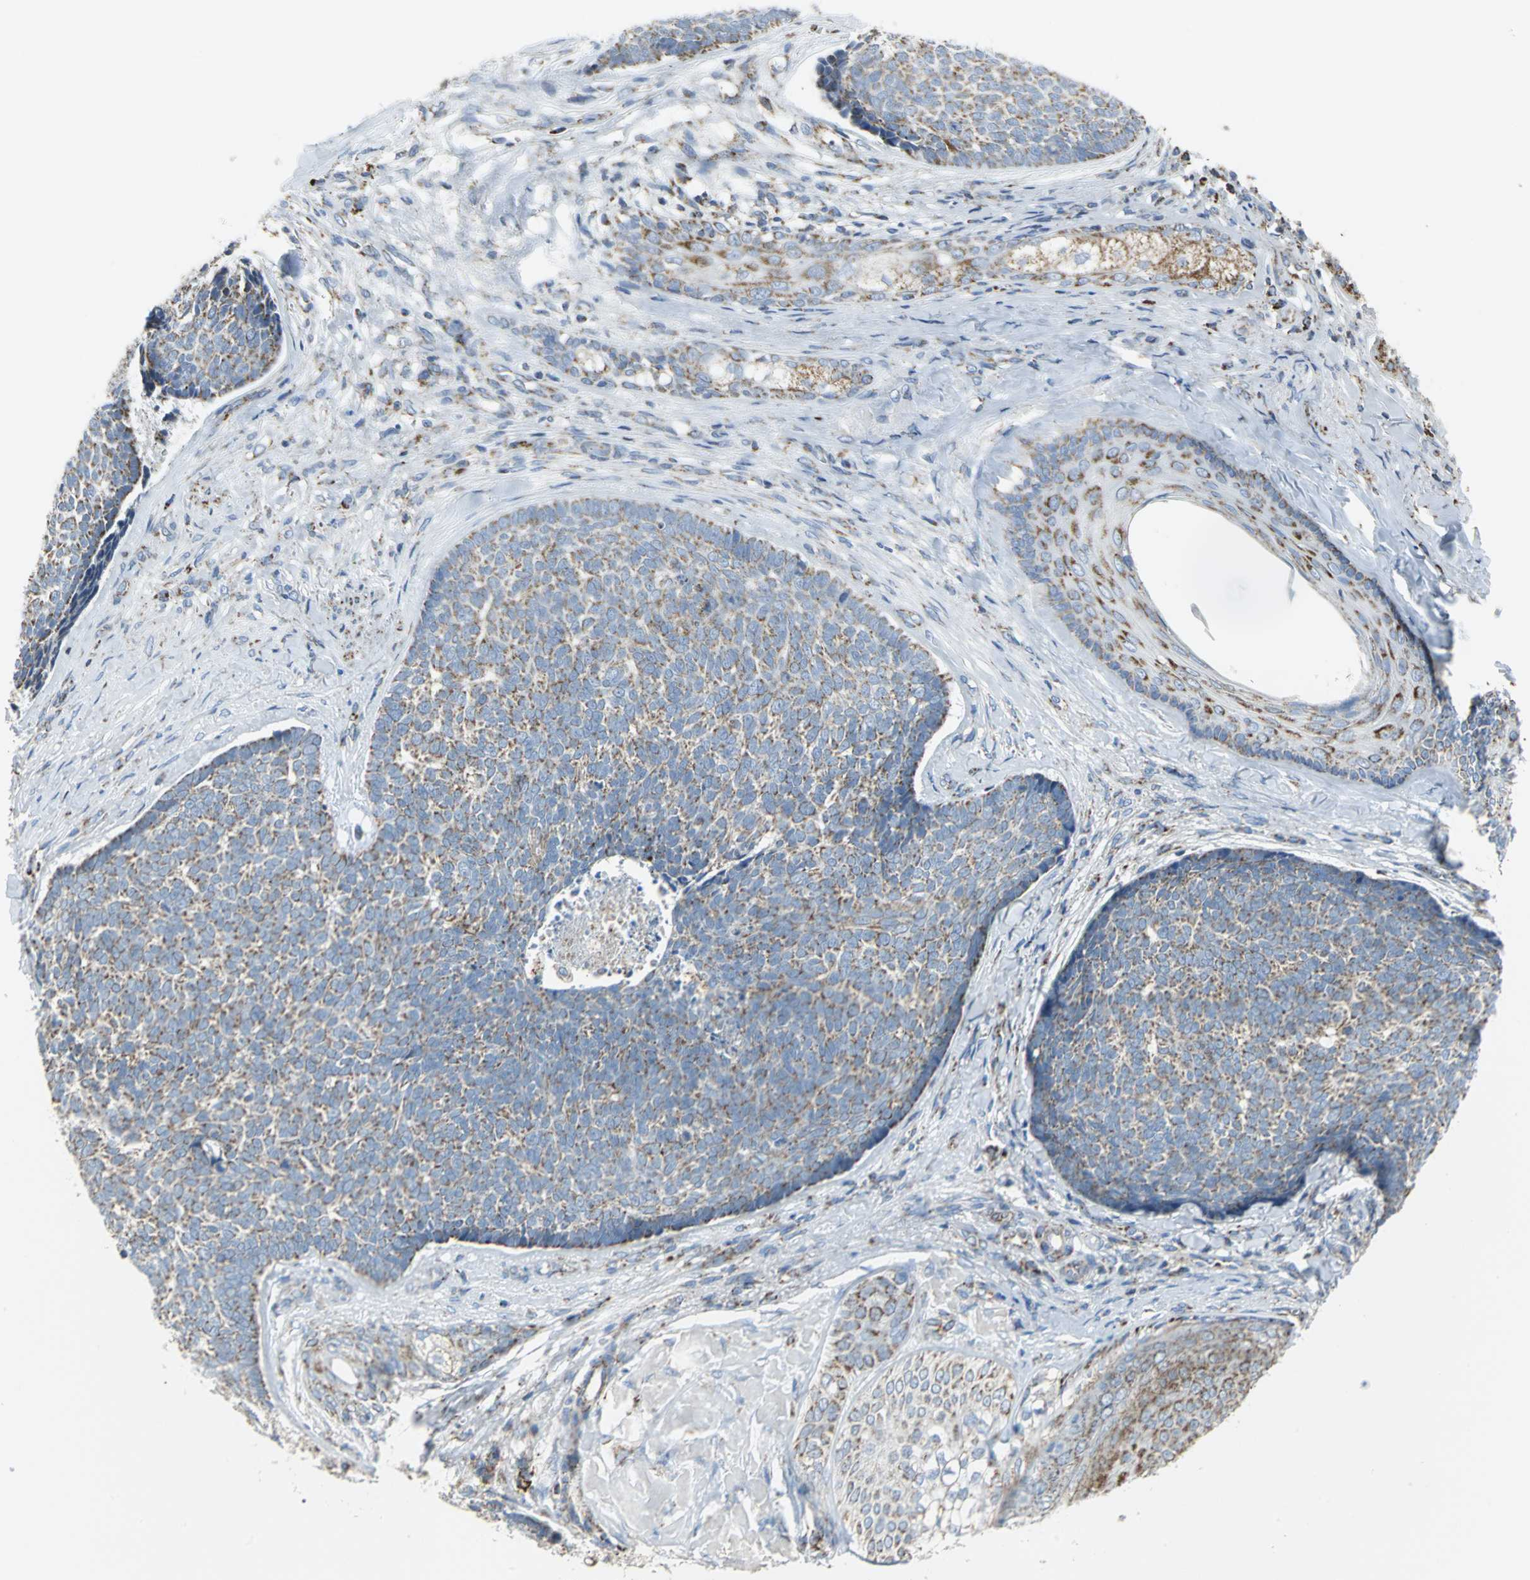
{"staining": {"intensity": "weak", "quantity": "25%-75%", "location": "cytoplasmic/membranous"}, "tissue": "skin cancer", "cell_type": "Tumor cells", "image_type": "cancer", "snomed": [{"axis": "morphology", "description": "Basal cell carcinoma"}, {"axis": "topography", "description": "Skin"}], "caption": "About 25%-75% of tumor cells in human skin cancer (basal cell carcinoma) reveal weak cytoplasmic/membranous protein expression as visualized by brown immunohistochemical staining.", "gene": "NTRK1", "patient": {"sex": "male", "age": 84}}